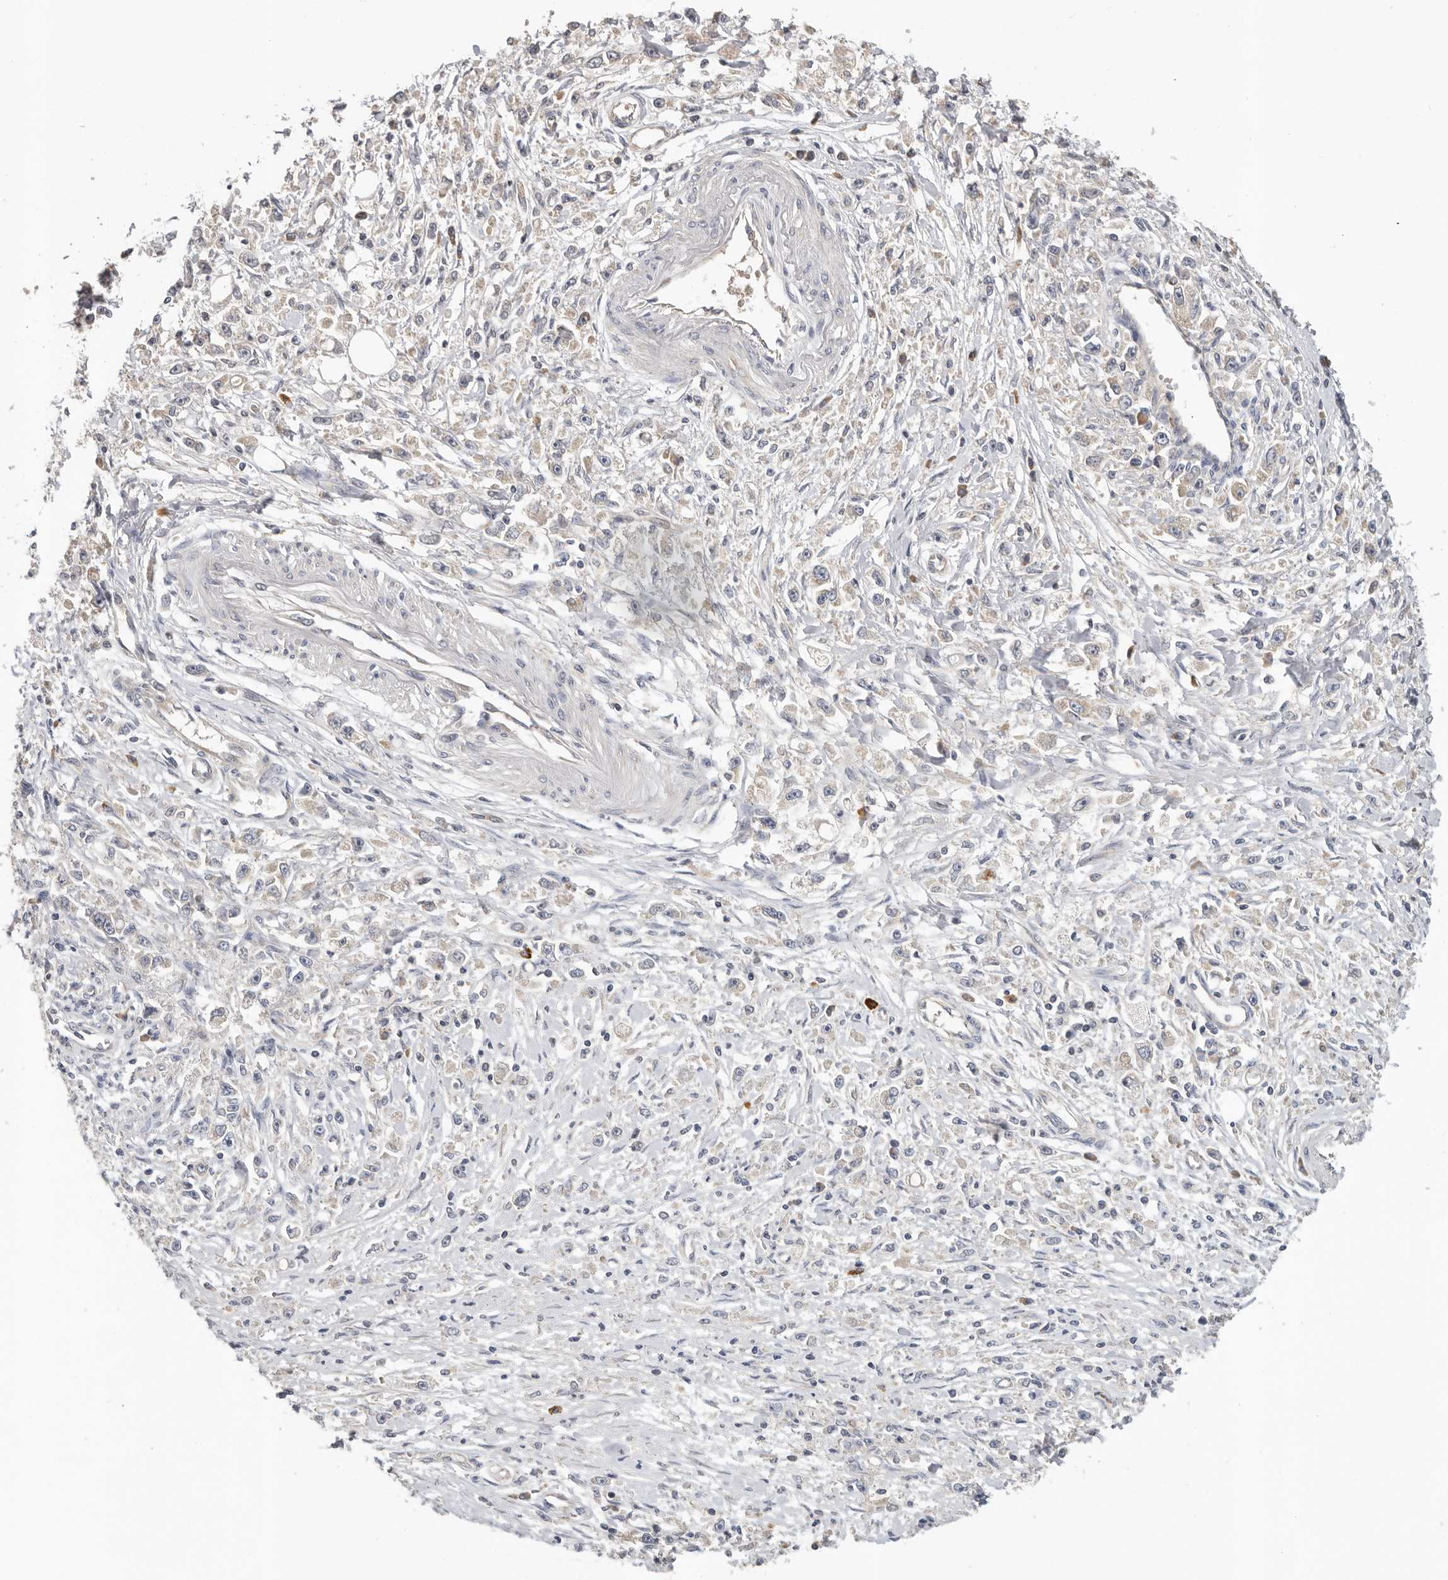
{"staining": {"intensity": "weak", "quantity": "25%-75%", "location": "cytoplasmic/membranous"}, "tissue": "stomach cancer", "cell_type": "Tumor cells", "image_type": "cancer", "snomed": [{"axis": "morphology", "description": "Adenocarcinoma, NOS"}, {"axis": "topography", "description": "Stomach"}], "caption": "Immunohistochemical staining of adenocarcinoma (stomach) reveals low levels of weak cytoplasmic/membranous staining in approximately 25%-75% of tumor cells. (IHC, brightfield microscopy, high magnification).", "gene": "PPP1R42", "patient": {"sex": "female", "age": 59}}